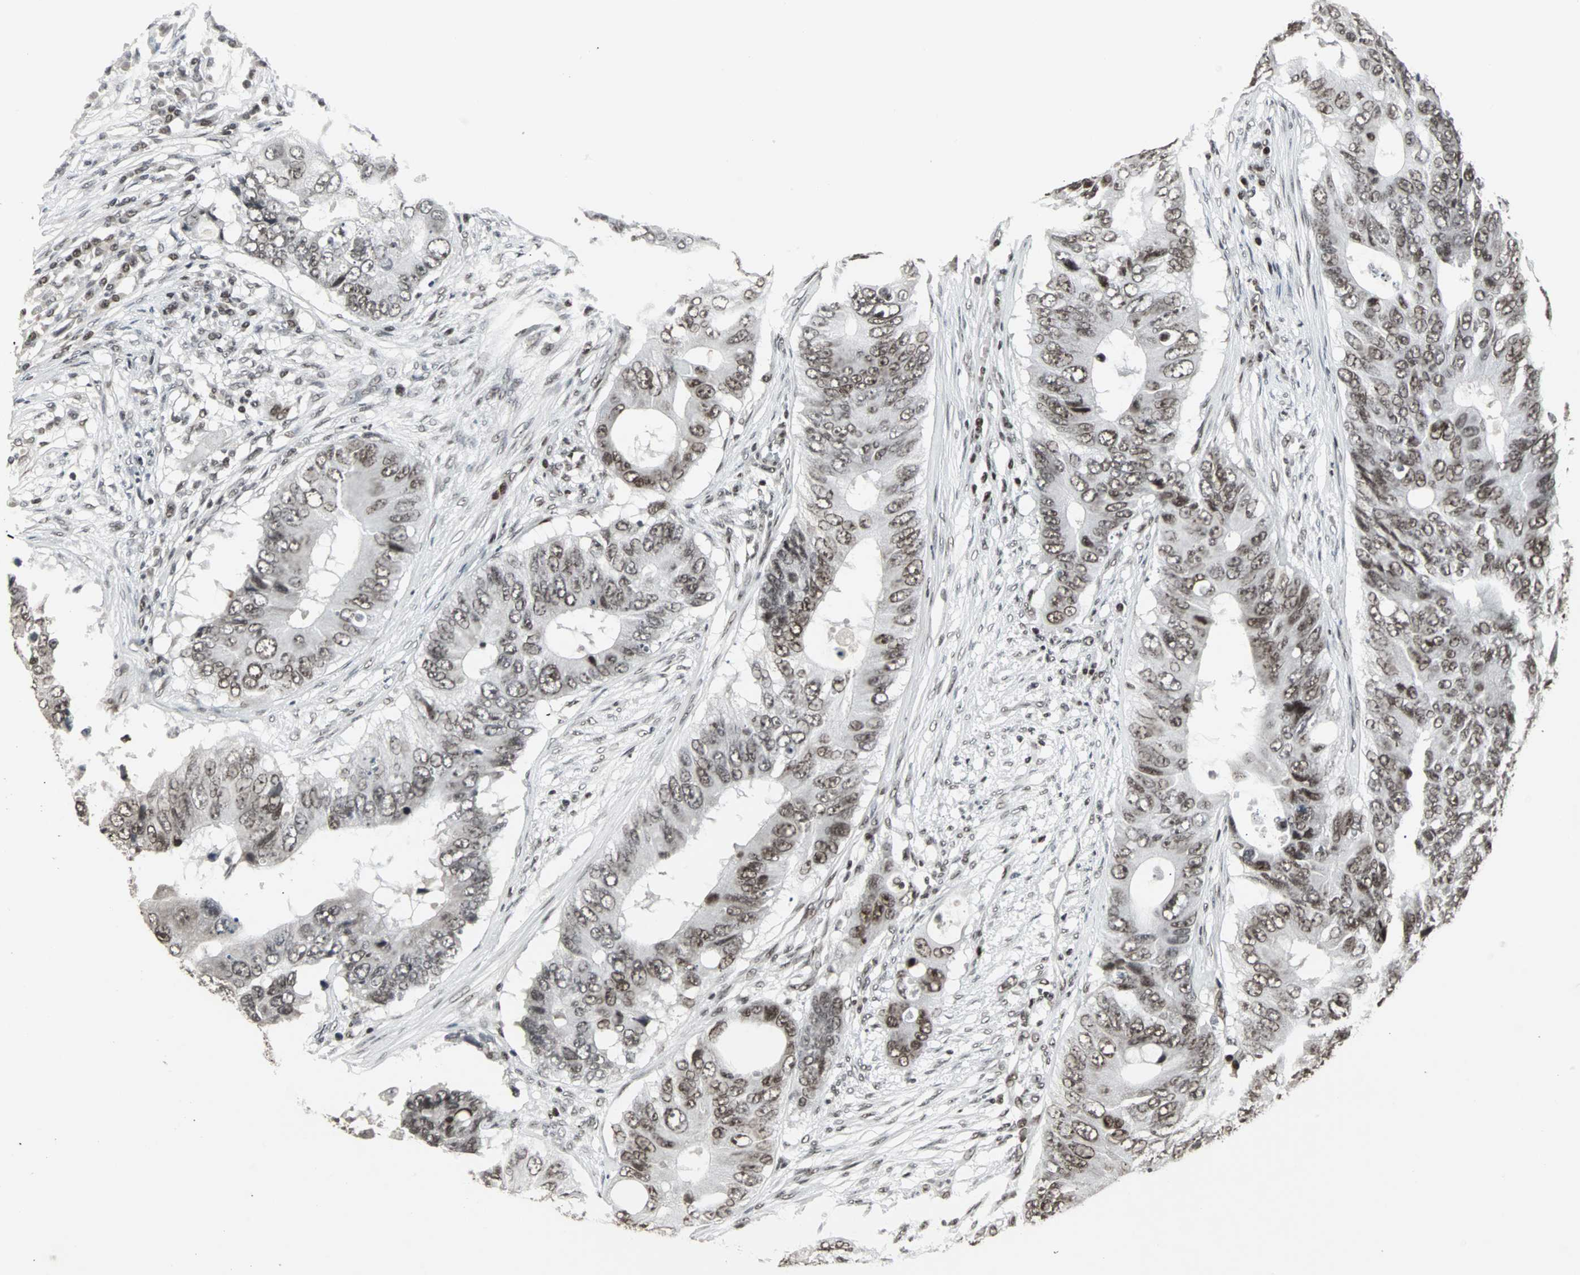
{"staining": {"intensity": "moderate", "quantity": ">75%", "location": "nuclear"}, "tissue": "colorectal cancer", "cell_type": "Tumor cells", "image_type": "cancer", "snomed": [{"axis": "morphology", "description": "Adenocarcinoma, NOS"}, {"axis": "topography", "description": "Colon"}], "caption": "Moderate nuclear protein staining is seen in approximately >75% of tumor cells in colorectal cancer.", "gene": "PNKP", "patient": {"sex": "male", "age": 71}}